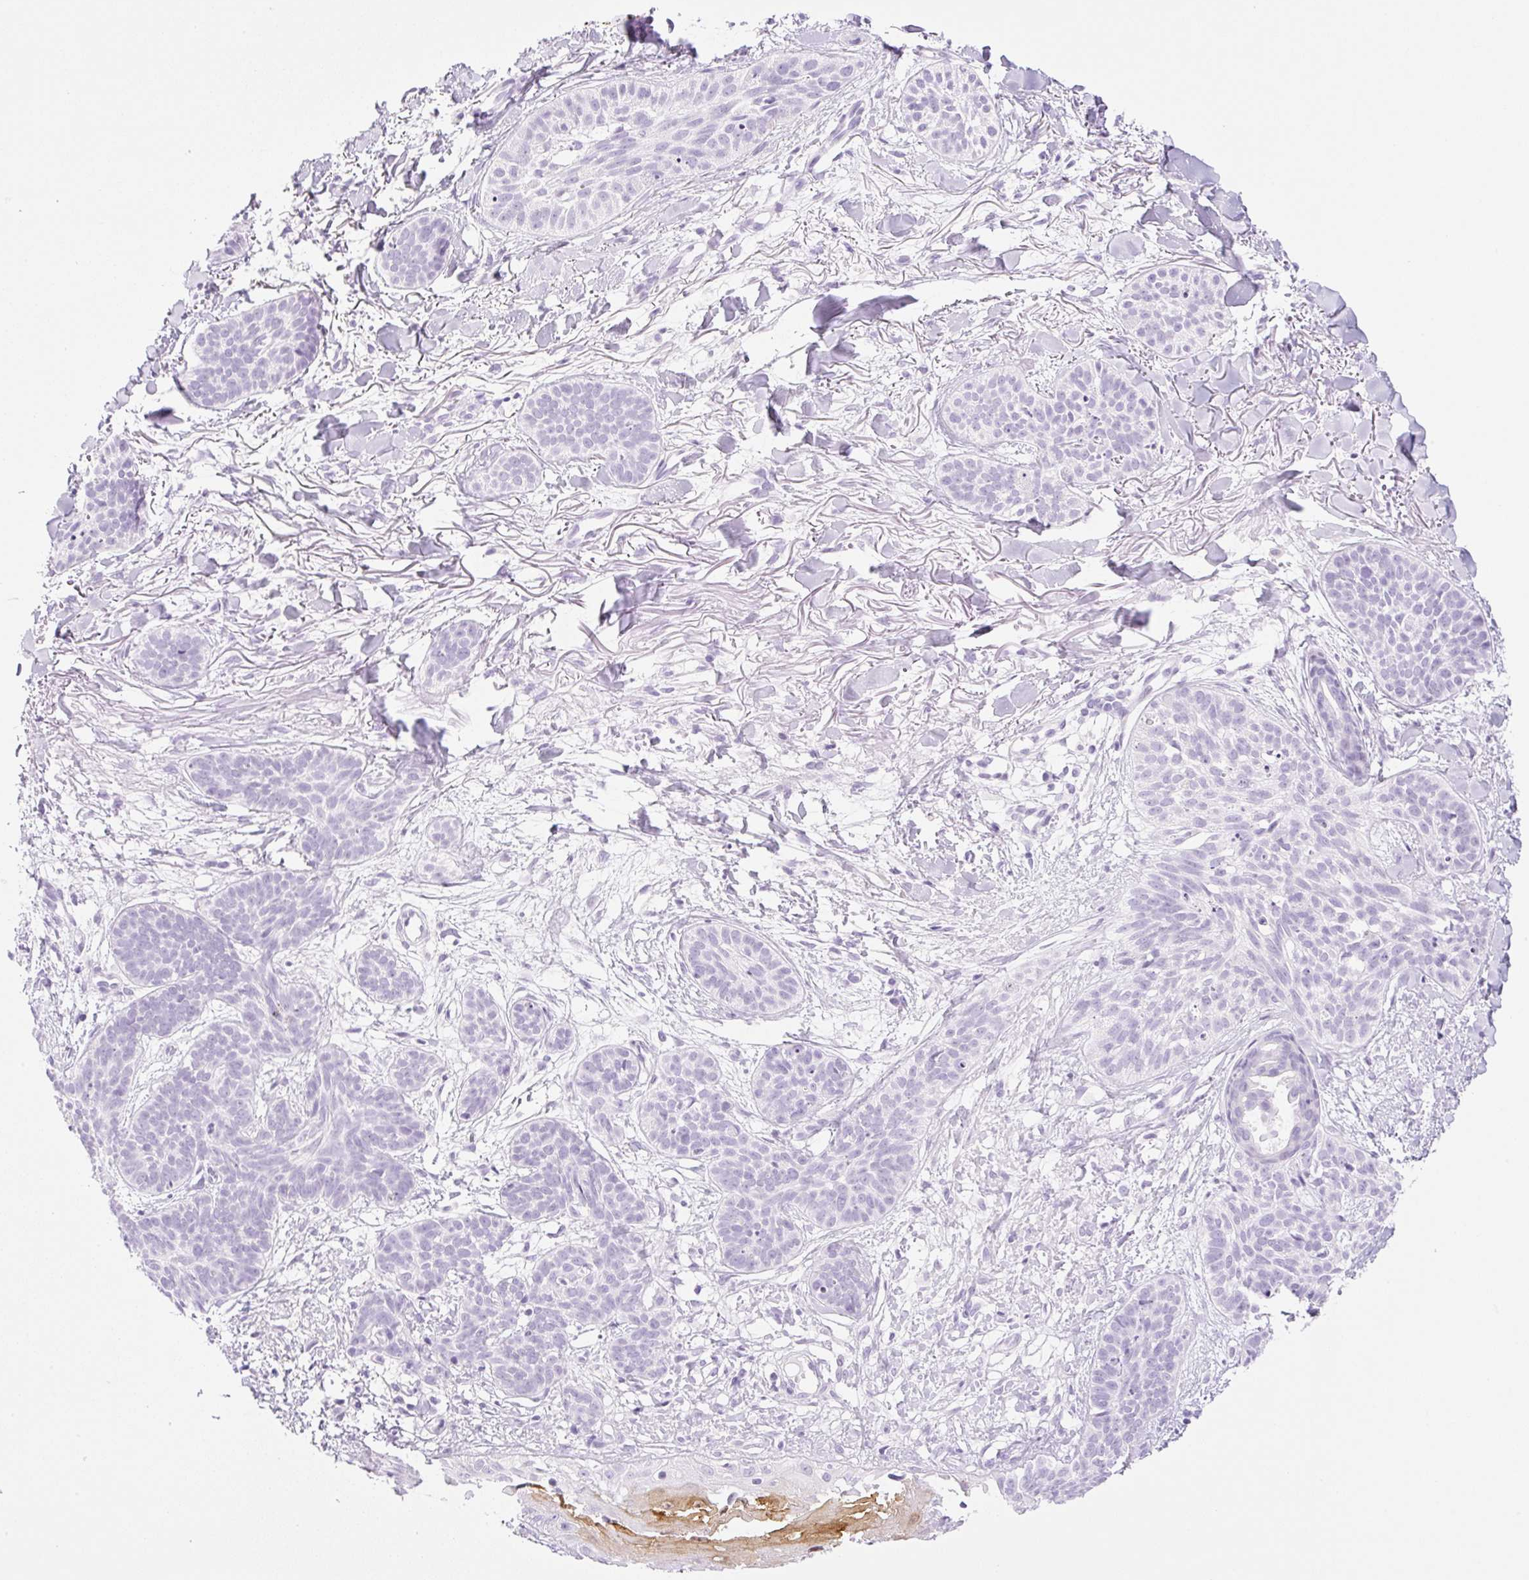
{"staining": {"intensity": "negative", "quantity": "none", "location": "none"}, "tissue": "skin cancer", "cell_type": "Tumor cells", "image_type": "cancer", "snomed": [{"axis": "morphology", "description": "Basal cell carcinoma"}, {"axis": "topography", "description": "Skin"}], "caption": "This is an IHC micrograph of human basal cell carcinoma (skin). There is no expression in tumor cells.", "gene": "SPRR4", "patient": {"sex": "male", "age": 52}}